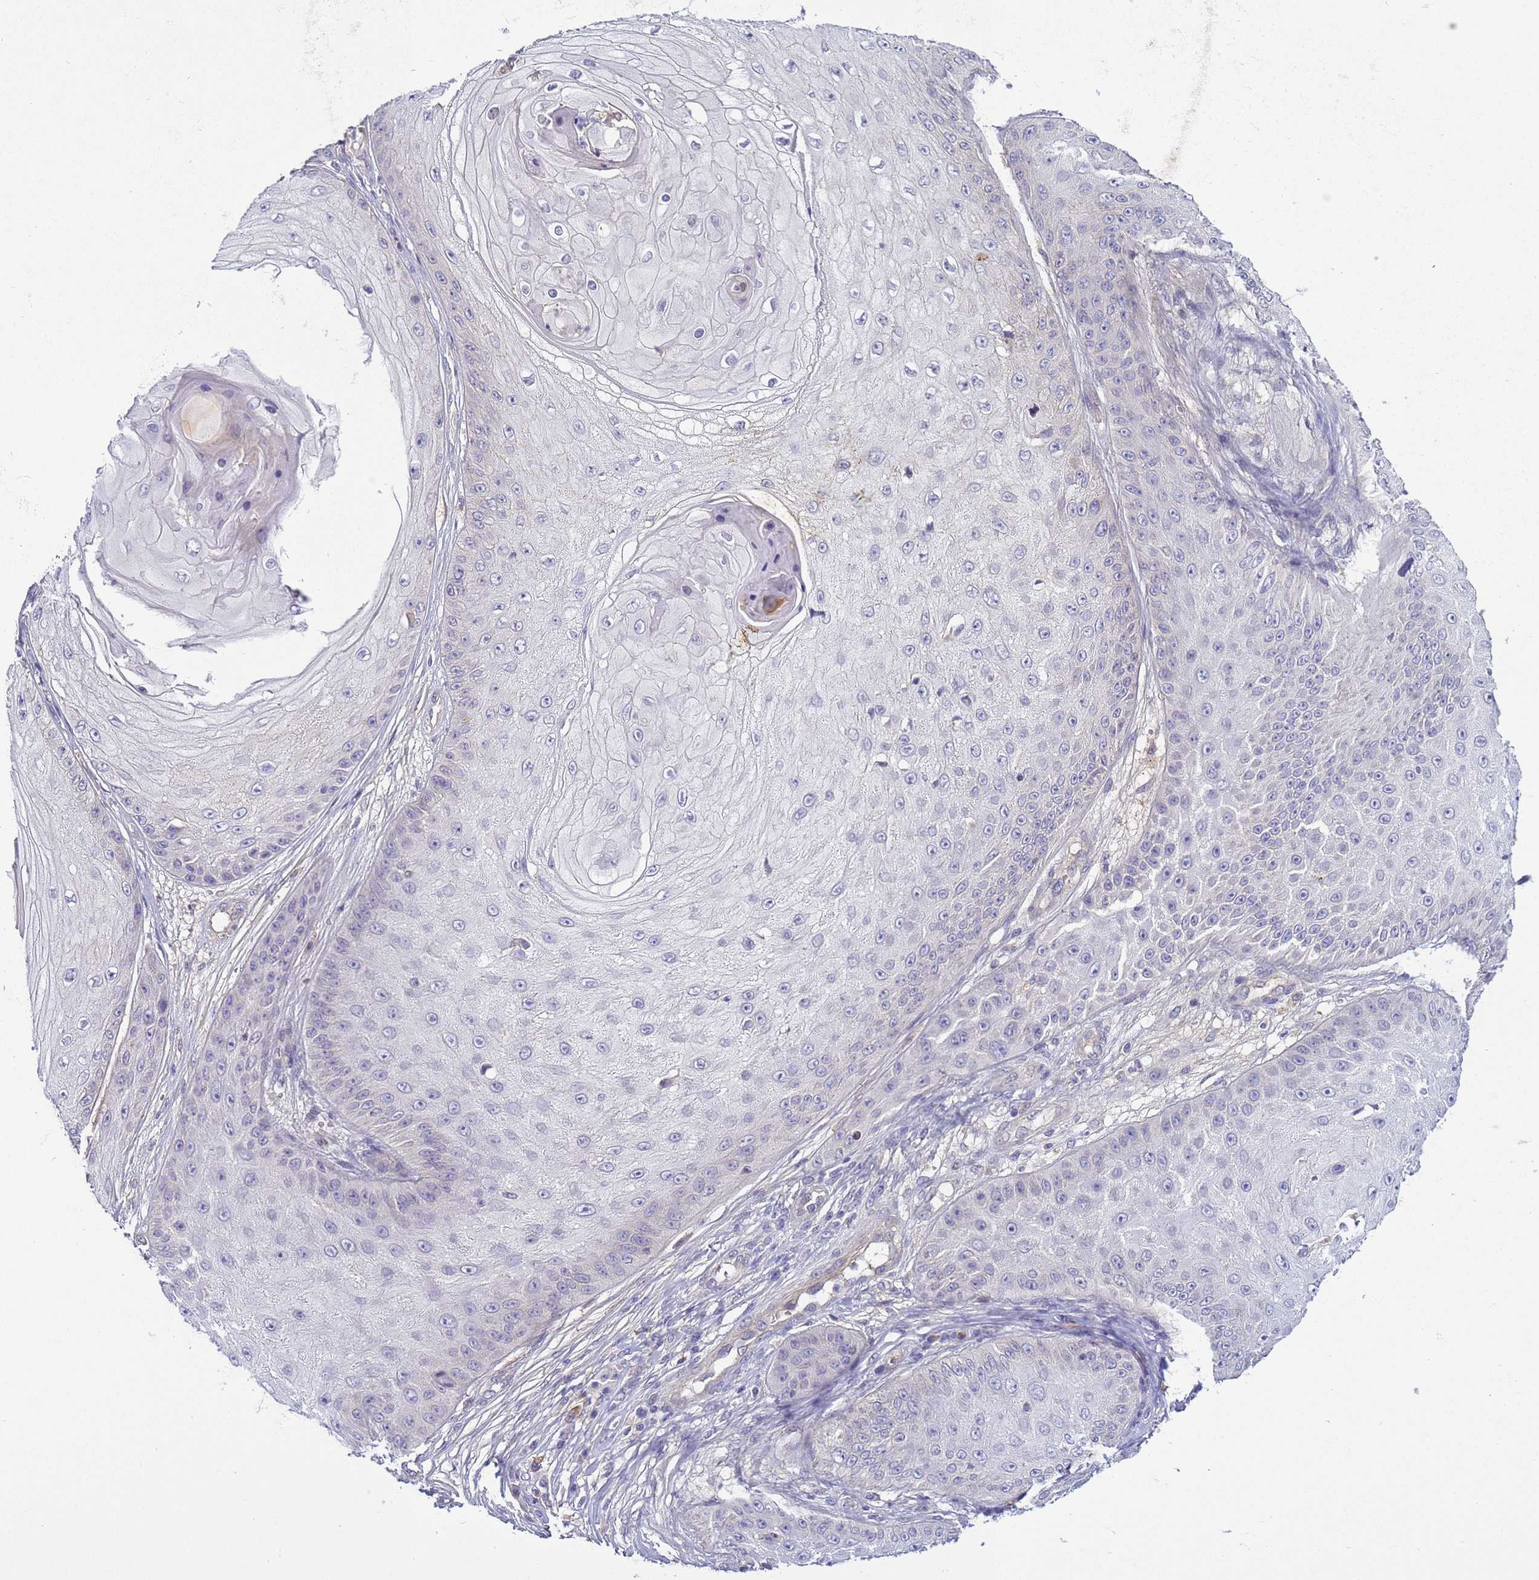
{"staining": {"intensity": "negative", "quantity": "none", "location": "none"}, "tissue": "skin cancer", "cell_type": "Tumor cells", "image_type": "cancer", "snomed": [{"axis": "morphology", "description": "Squamous cell carcinoma, NOS"}, {"axis": "topography", "description": "Skin"}], "caption": "DAB (3,3'-diaminobenzidine) immunohistochemical staining of skin squamous cell carcinoma reveals no significant staining in tumor cells.", "gene": "TBCD", "patient": {"sex": "male", "age": 70}}